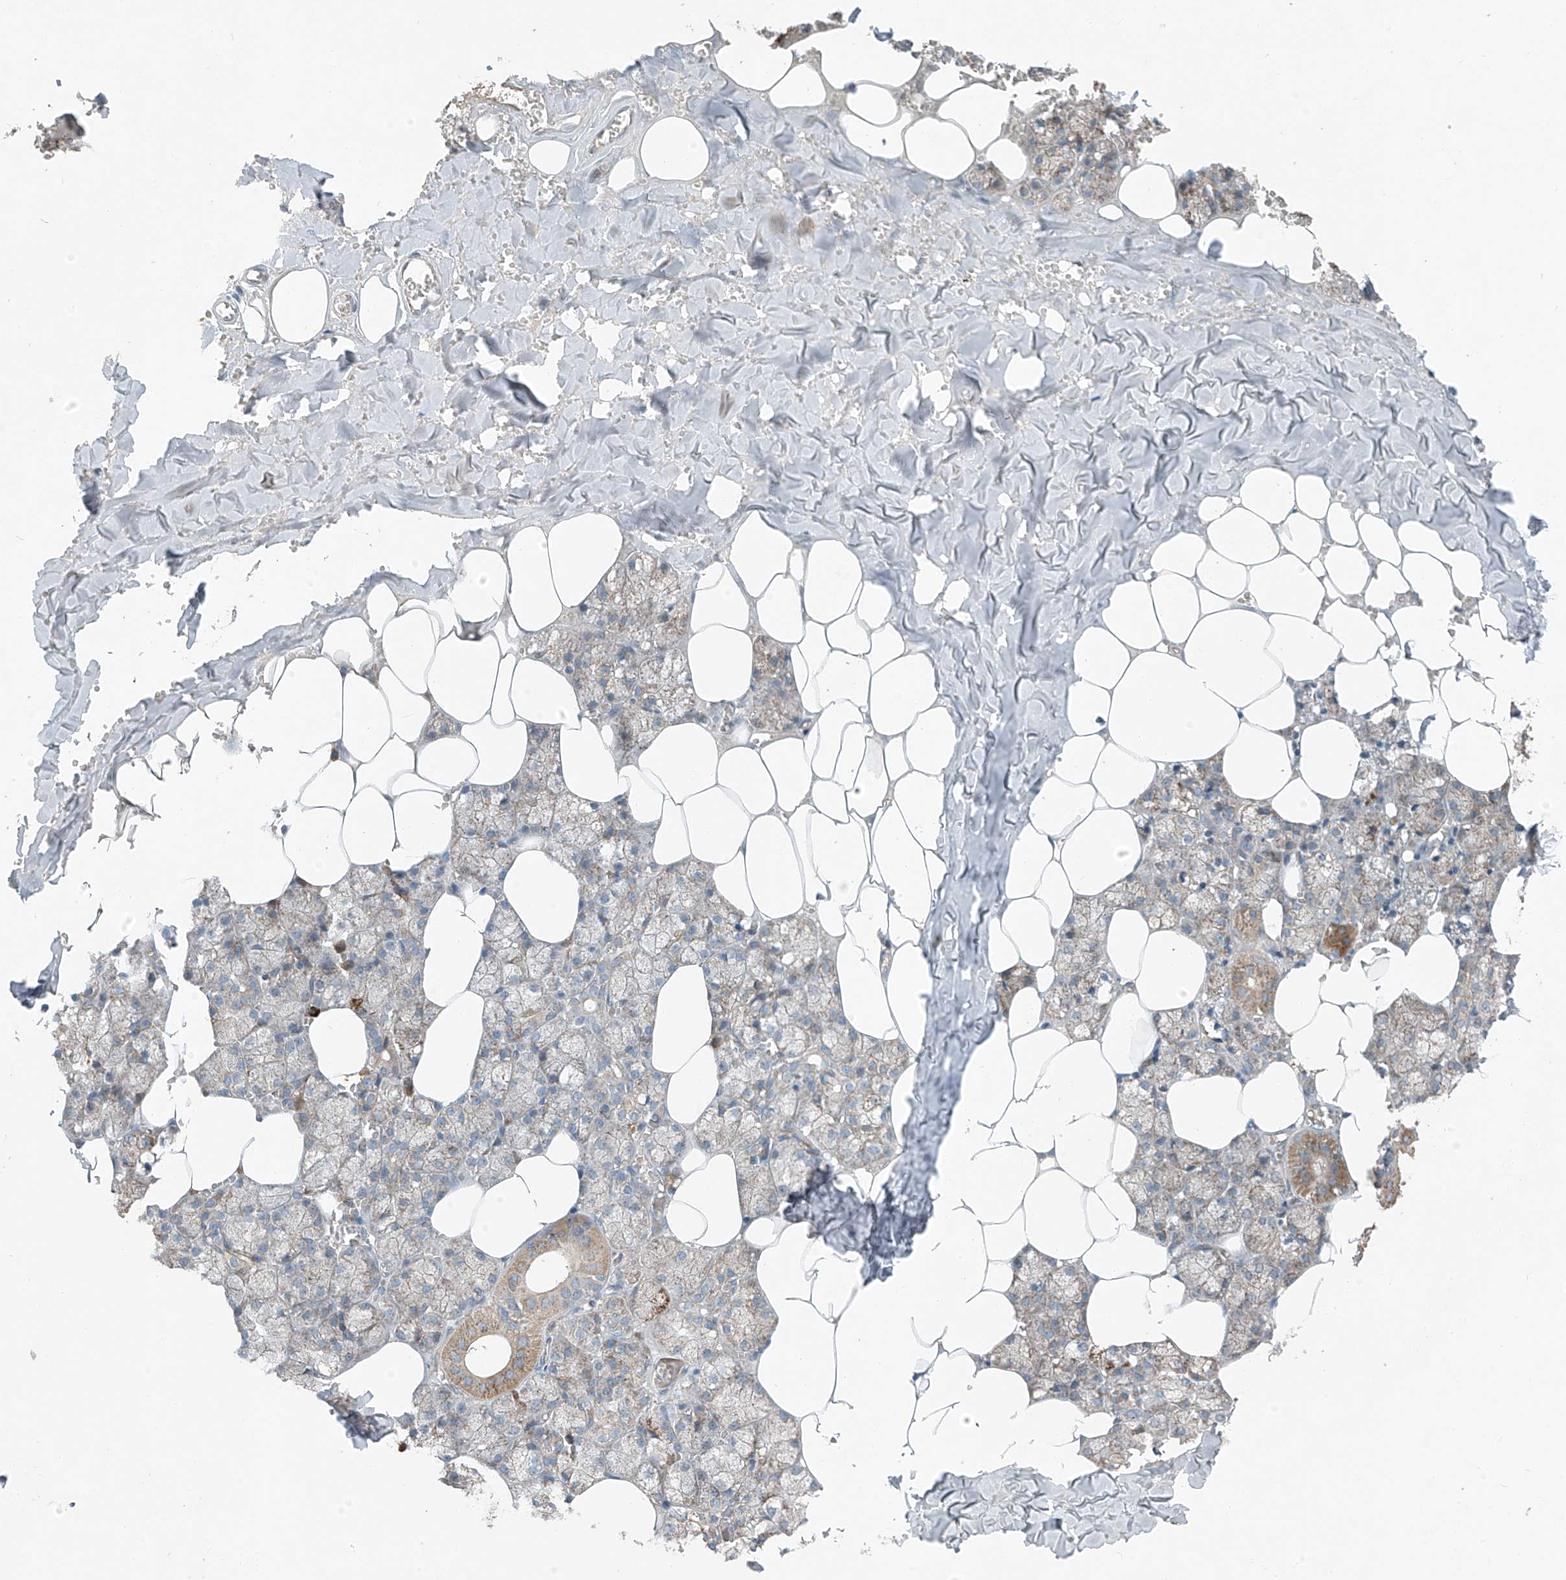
{"staining": {"intensity": "moderate", "quantity": "25%-75%", "location": "cytoplasmic/membranous"}, "tissue": "salivary gland", "cell_type": "Glandular cells", "image_type": "normal", "snomed": [{"axis": "morphology", "description": "Normal tissue, NOS"}, {"axis": "topography", "description": "Salivary gland"}], "caption": "This is a micrograph of immunohistochemistry (IHC) staining of benign salivary gland, which shows moderate staining in the cytoplasmic/membranous of glandular cells.", "gene": "FOXRED2", "patient": {"sex": "male", "age": 62}}